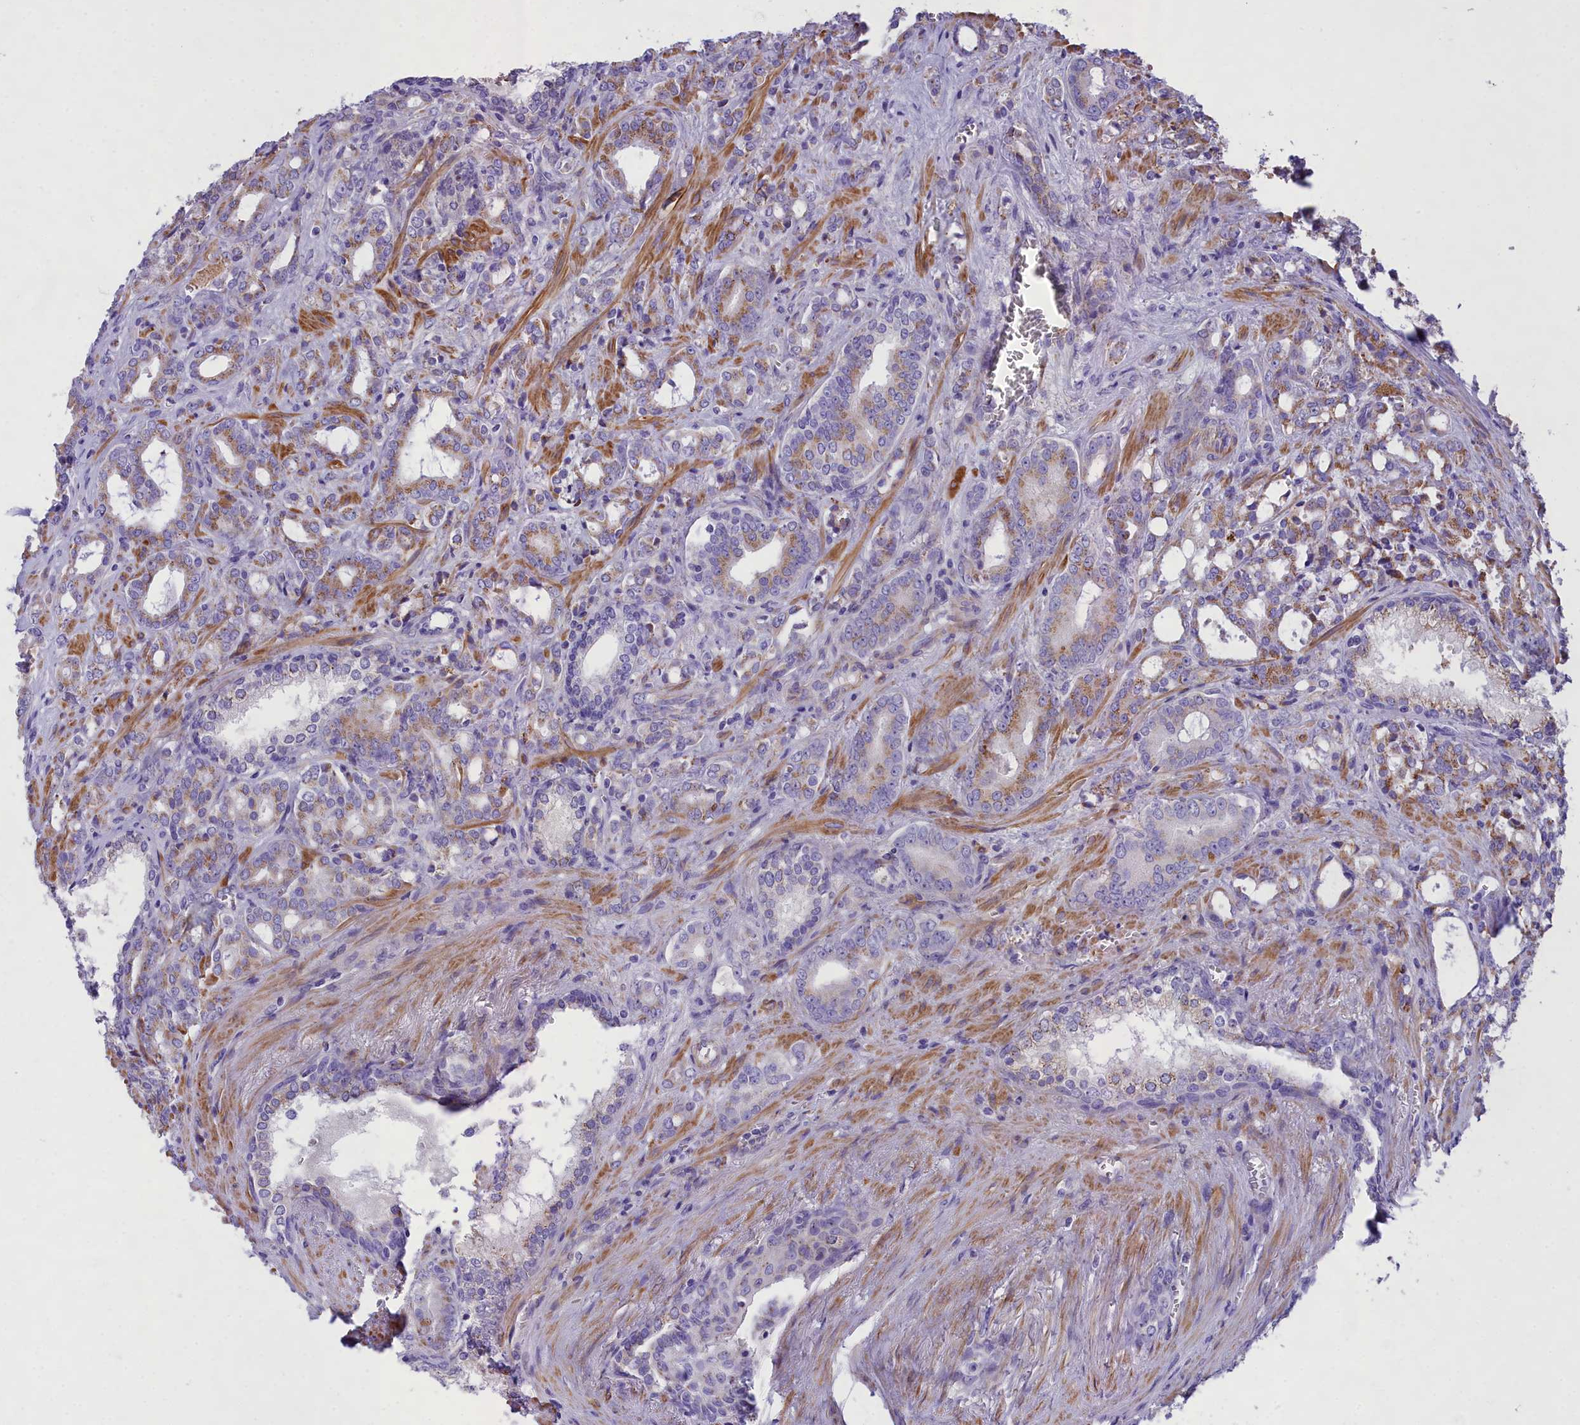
{"staining": {"intensity": "moderate", "quantity": ">75%", "location": "cytoplasmic/membranous"}, "tissue": "prostate cancer", "cell_type": "Tumor cells", "image_type": "cancer", "snomed": [{"axis": "morphology", "description": "Adenocarcinoma, High grade"}, {"axis": "topography", "description": "Prostate"}], "caption": "Protein staining by immunohistochemistry displays moderate cytoplasmic/membranous staining in approximately >75% of tumor cells in prostate cancer.", "gene": "GFRA1", "patient": {"sex": "male", "age": 72}}